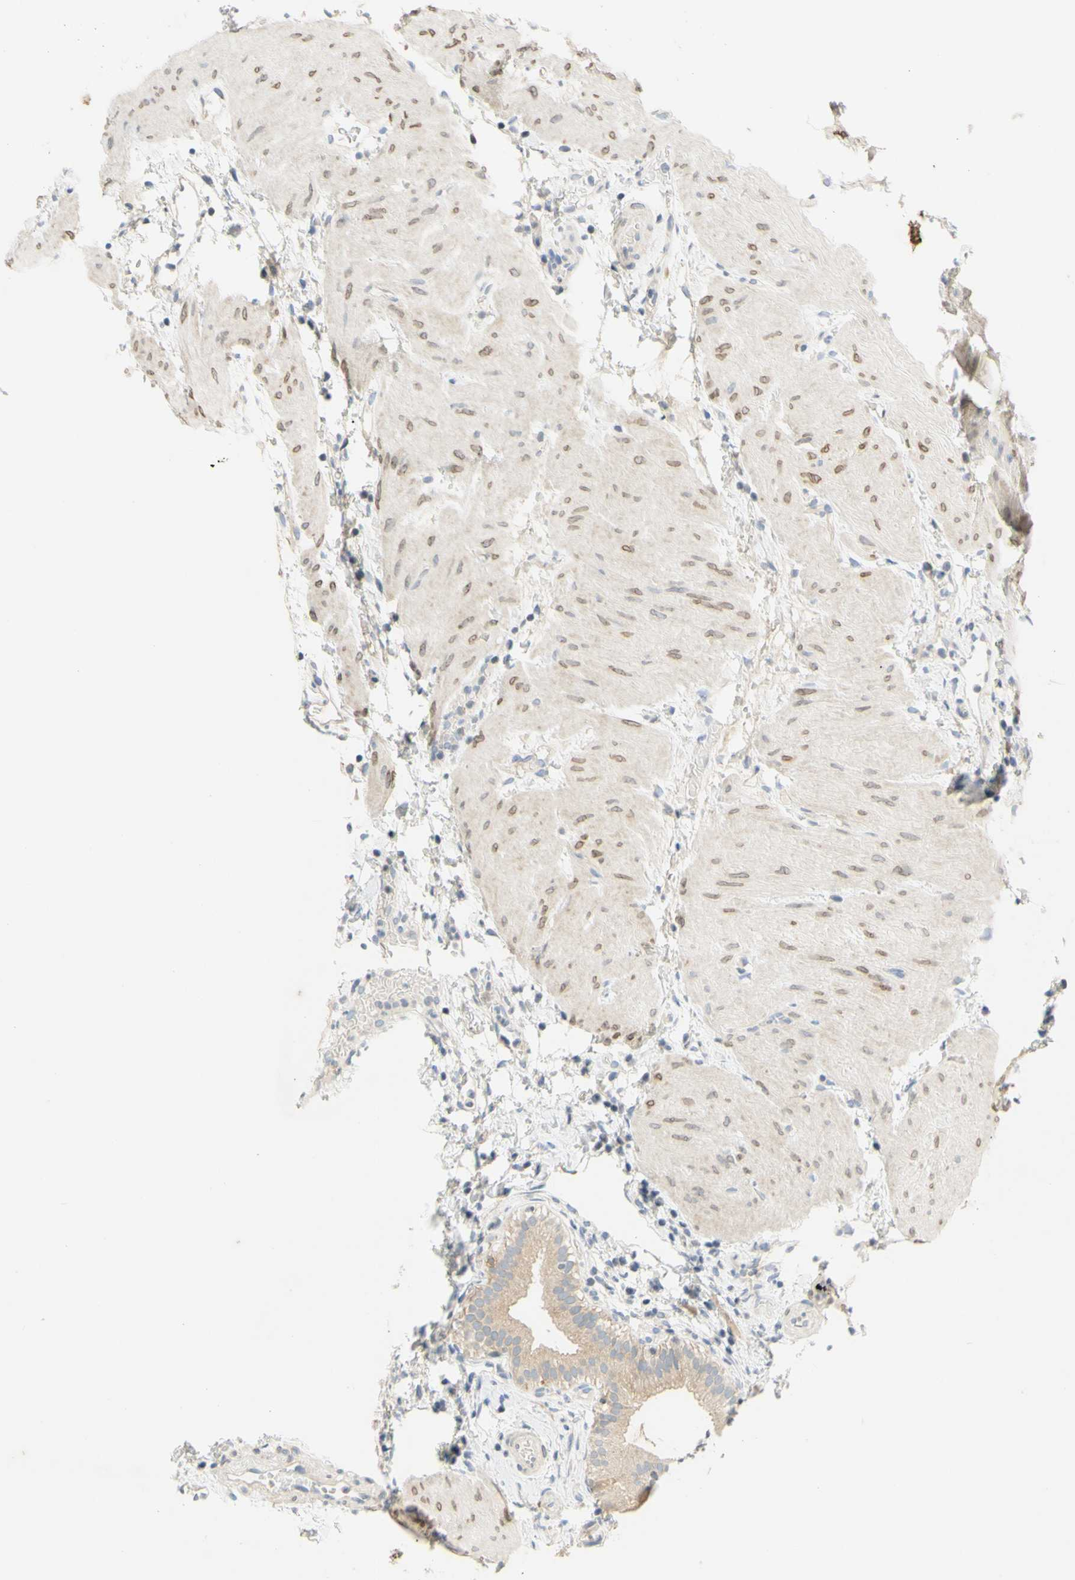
{"staining": {"intensity": "weak", "quantity": ">75%", "location": "cytoplasmic/membranous"}, "tissue": "gallbladder", "cell_type": "Glandular cells", "image_type": "normal", "snomed": [{"axis": "morphology", "description": "Normal tissue, NOS"}, {"axis": "topography", "description": "Gallbladder"}], "caption": "Gallbladder was stained to show a protein in brown. There is low levels of weak cytoplasmic/membranous expression in approximately >75% of glandular cells. Nuclei are stained in blue.", "gene": "CCNB2", "patient": {"sex": "female", "age": 26}}